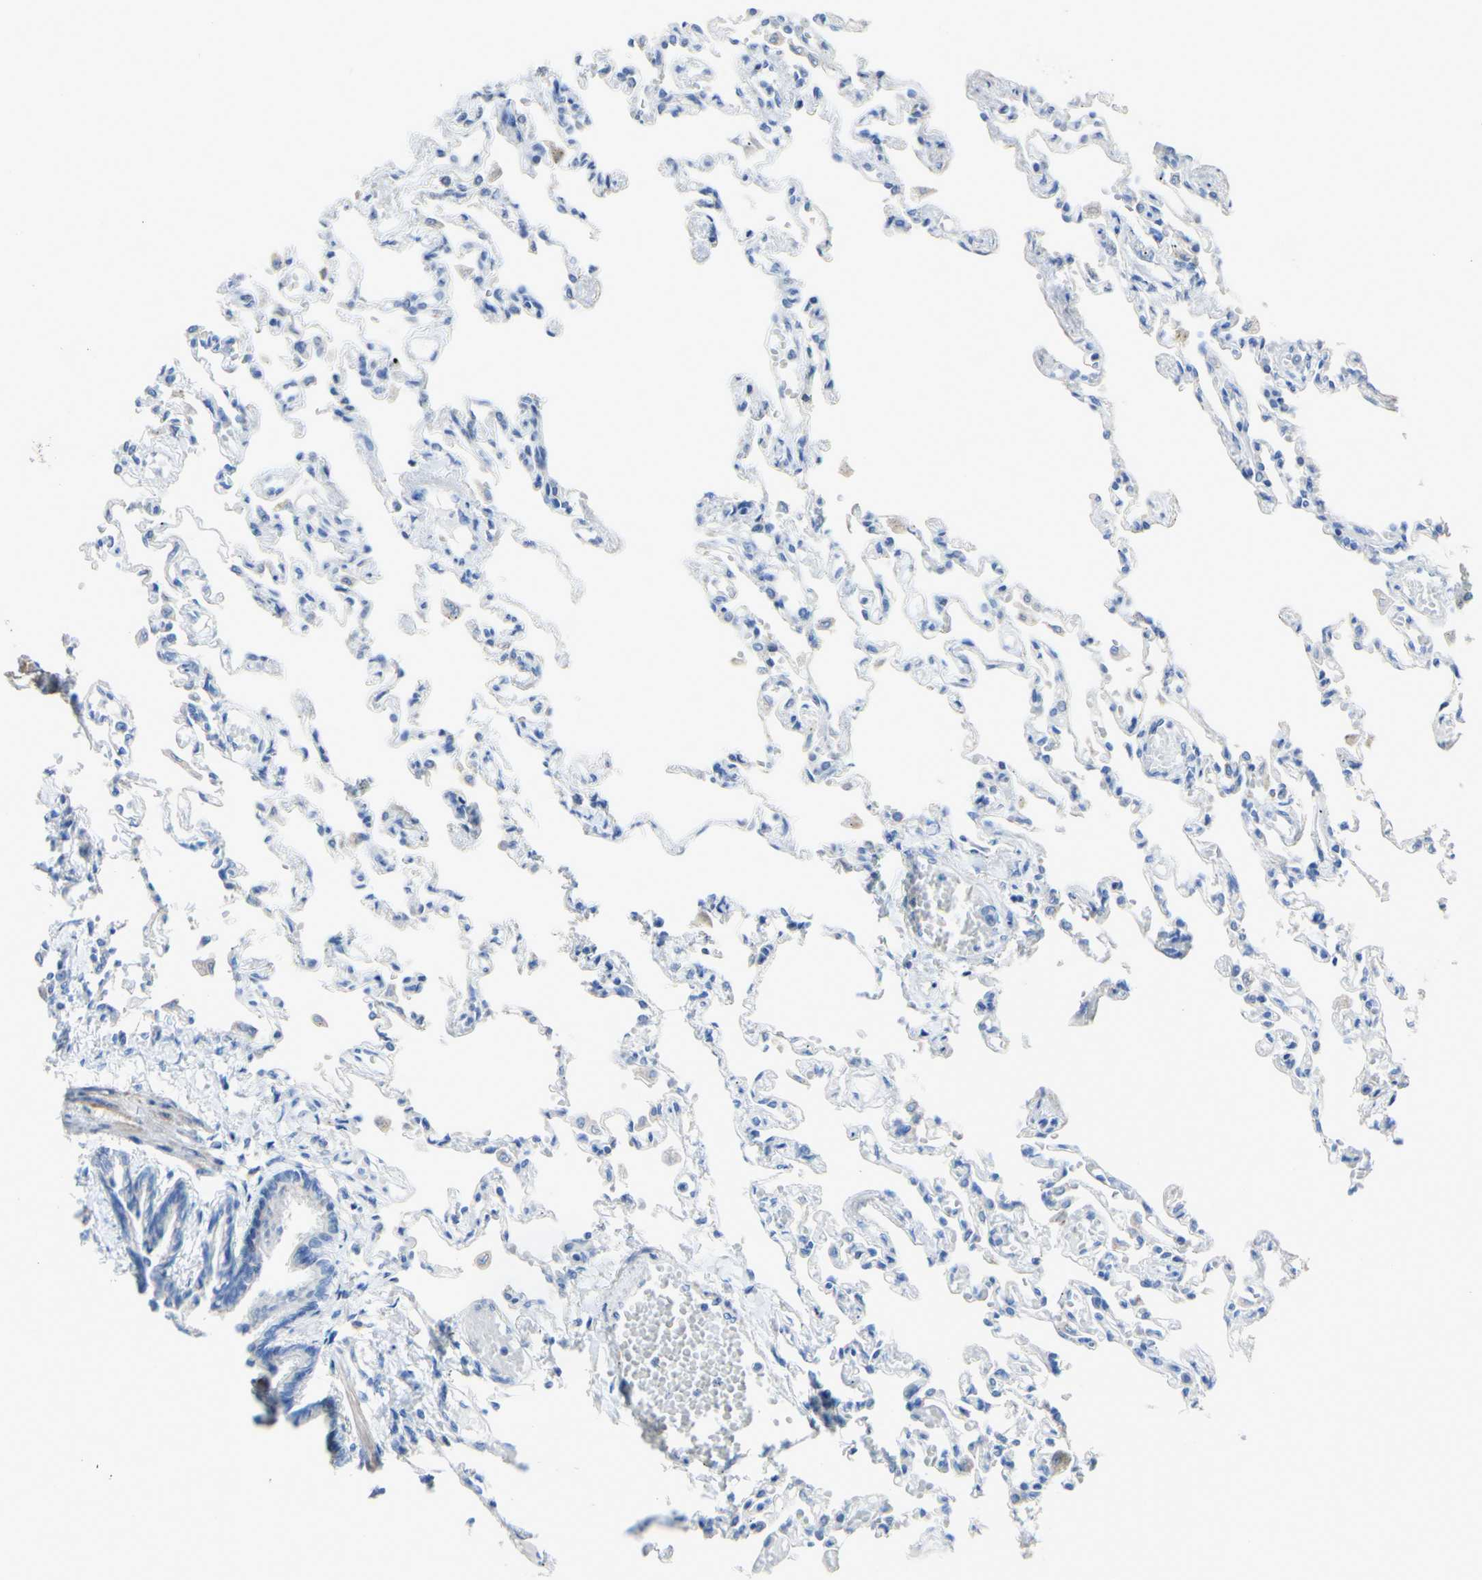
{"staining": {"intensity": "negative", "quantity": "none", "location": "none"}, "tissue": "lung", "cell_type": "Alveolar cells", "image_type": "normal", "snomed": [{"axis": "morphology", "description": "Normal tissue, NOS"}, {"axis": "topography", "description": "Lung"}], "caption": "This is an immunohistochemistry histopathology image of normal lung. There is no positivity in alveolar cells.", "gene": "DSC2", "patient": {"sex": "male", "age": 21}}